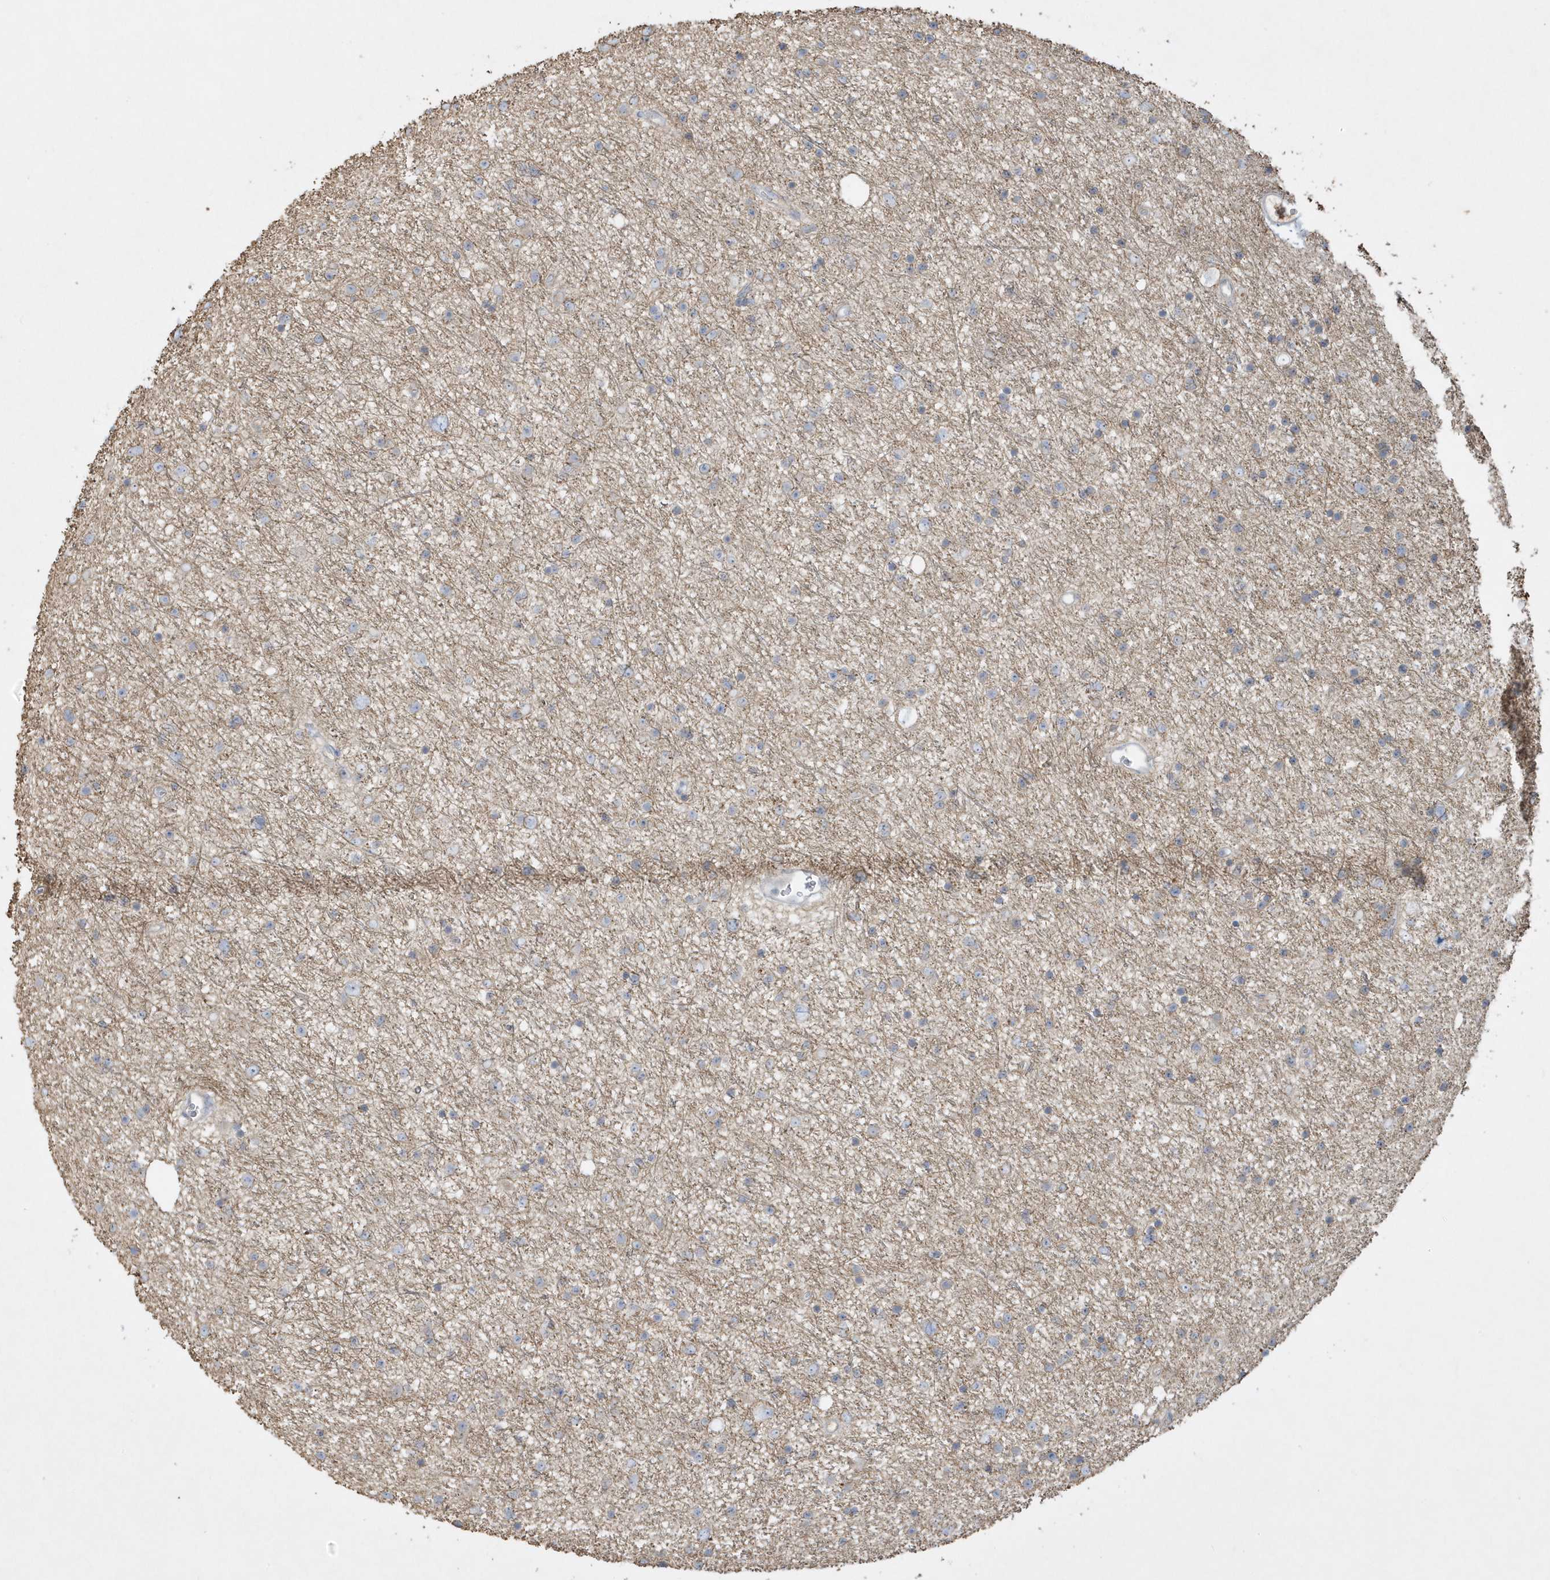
{"staining": {"intensity": "negative", "quantity": "none", "location": "none"}, "tissue": "glioma", "cell_type": "Tumor cells", "image_type": "cancer", "snomed": [{"axis": "morphology", "description": "Glioma, malignant, Low grade"}, {"axis": "topography", "description": "Cerebral cortex"}], "caption": "Tumor cells are negative for brown protein staining in glioma. The staining is performed using DAB brown chromogen with nuclei counter-stained in using hematoxylin.", "gene": "THADA", "patient": {"sex": "female", "age": 39}}